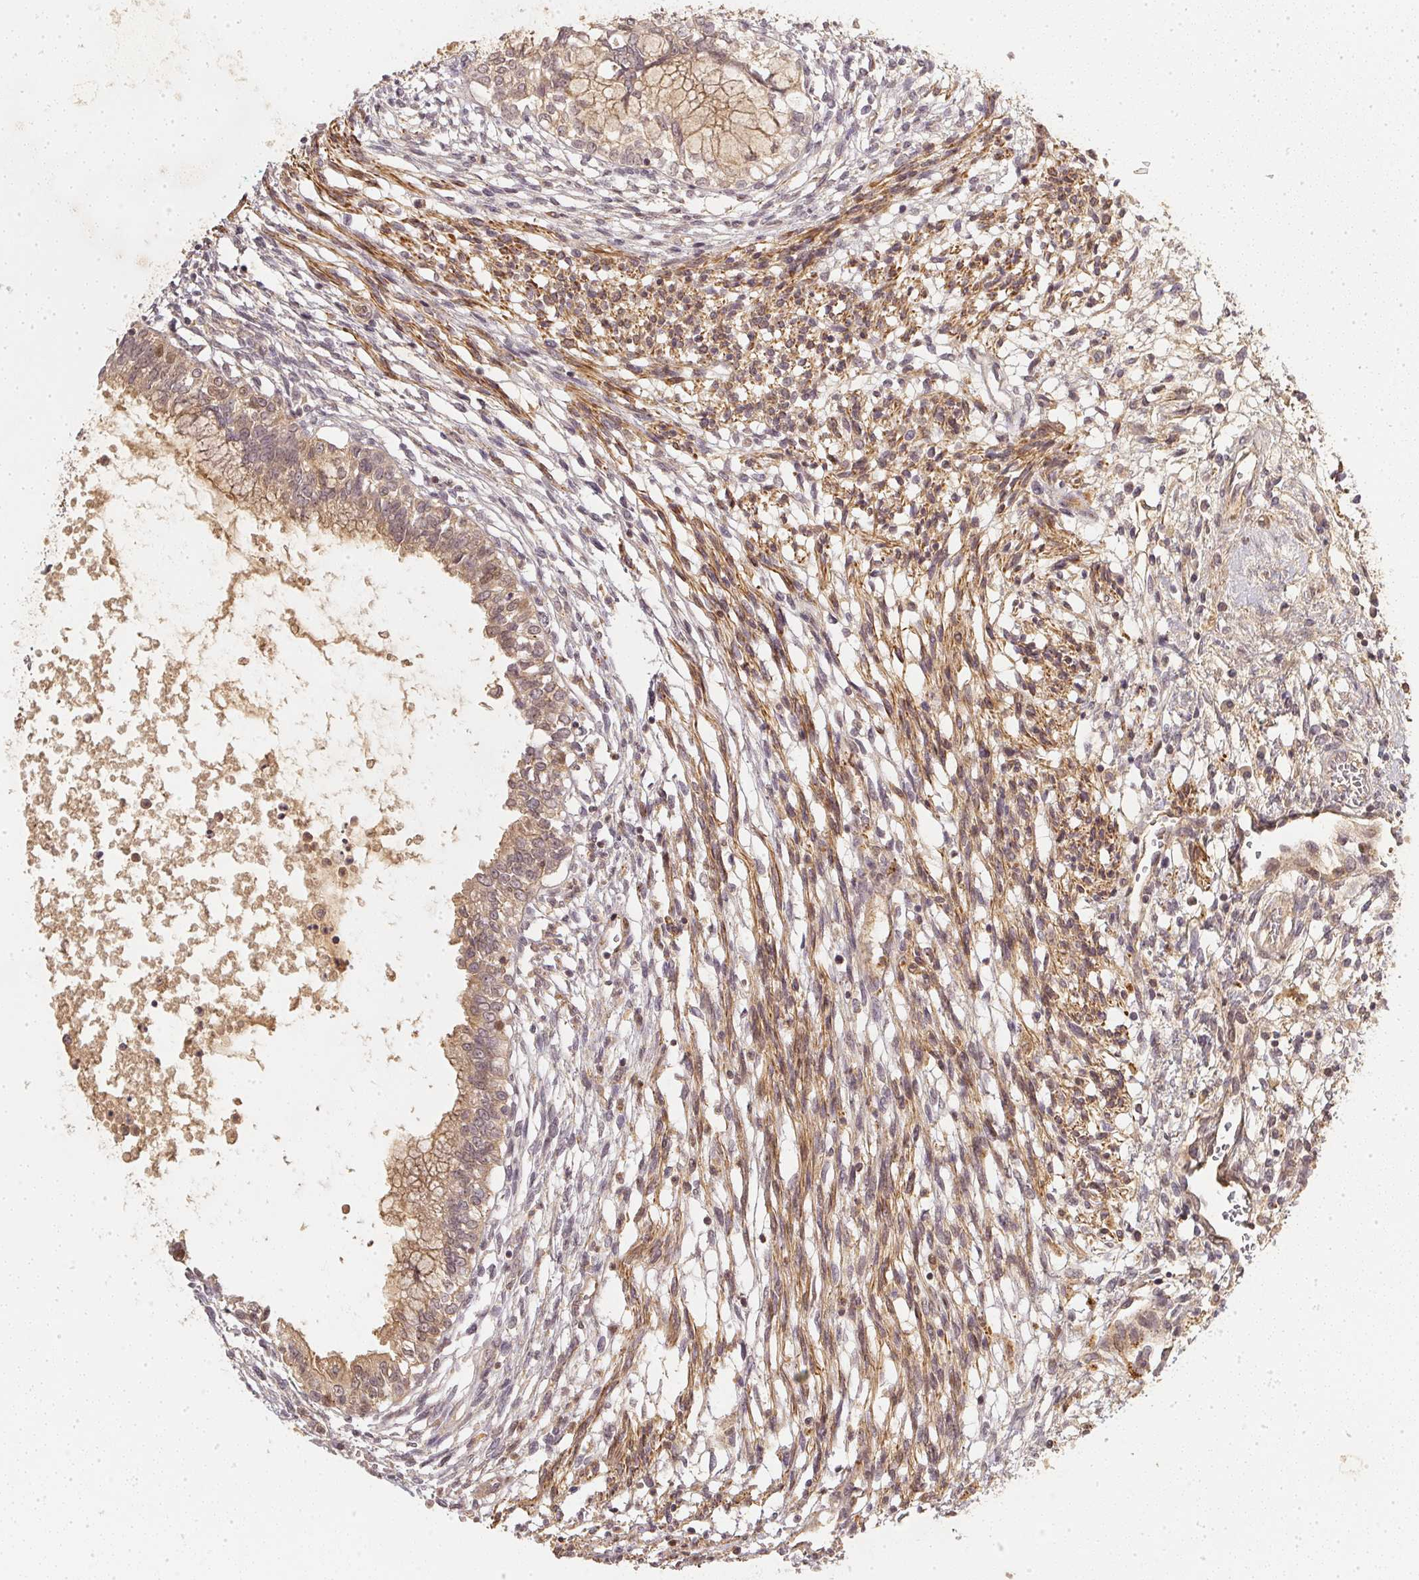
{"staining": {"intensity": "negative", "quantity": "none", "location": "none"}, "tissue": "testis cancer", "cell_type": "Tumor cells", "image_type": "cancer", "snomed": [{"axis": "morphology", "description": "Carcinoma, Embryonal, NOS"}, {"axis": "topography", "description": "Testis"}], "caption": "High power microscopy image of an immunohistochemistry micrograph of testis cancer, revealing no significant positivity in tumor cells.", "gene": "SERPINE1", "patient": {"sex": "male", "age": 37}}